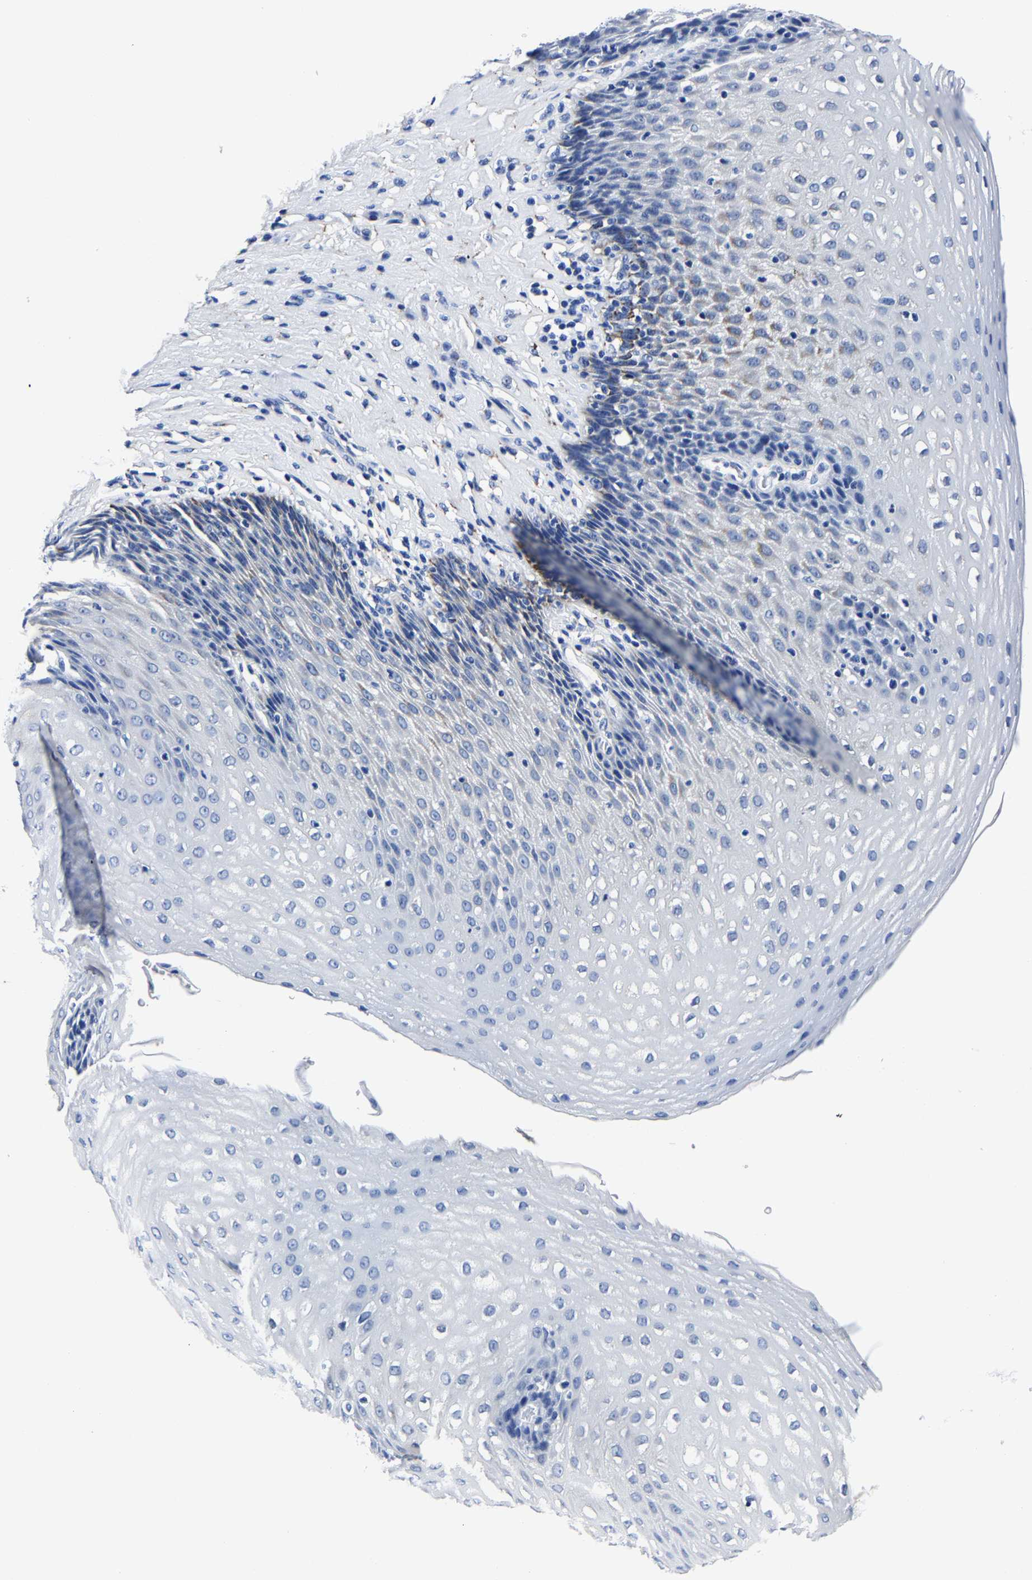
{"staining": {"intensity": "negative", "quantity": "none", "location": "none"}, "tissue": "esophagus", "cell_type": "Squamous epithelial cells", "image_type": "normal", "snomed": [{"axis": "morphology", "description": "Normal tissue, NOS"}, {"axis": "topography", "description": "Esophagus"}], "caption": "Normal esophagus was stained to show a protein in brown. There is no significant positivity in squamous epithelial cells.", "gene": "PSPH", "patient": {"sex": "female", "age": 61}}